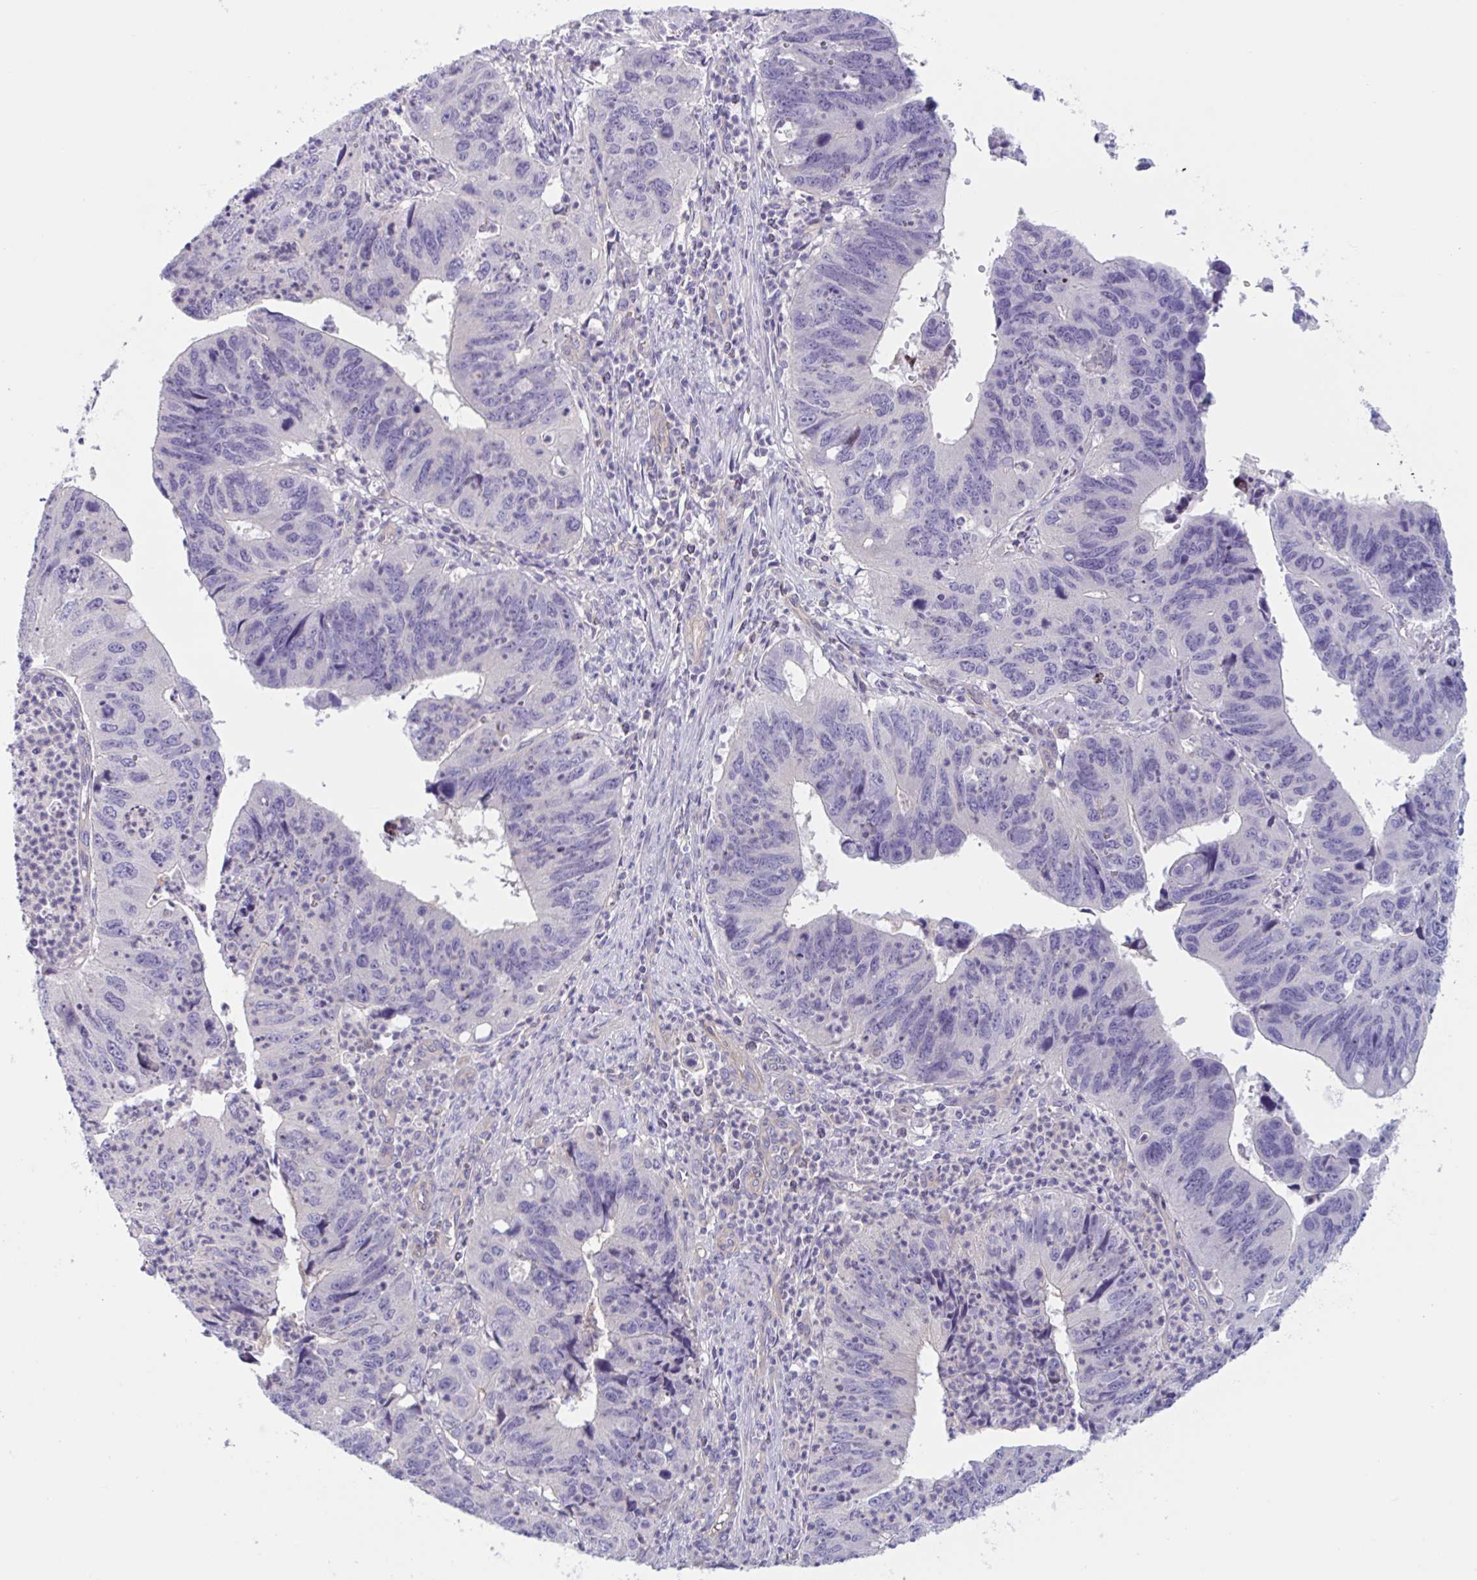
{"staining": {"intensity": "negative", "quantity": "none", "location": "none"}, "tissue": "stomach cancer", "cell_type": "Tumor cells", "image_type": "cancer", "snomed": [{"axis": "morphology", "description": "Adenocarcinoma, NOS"}, {"axis": "topography", "description": "Stomach"}], "caption": "Immunohistochemical staining of adenocarcinoma (stomach) exhibits no significant positivity in tumor cells. (Stains: DAB (3,3'-diaminobenzidine) IHC with hematoxylin counter stain, Microscopy: brightfield microscopy at high magnification).", "gene": "TTC7B", "patient": {"sex": "male", "age": 59}}